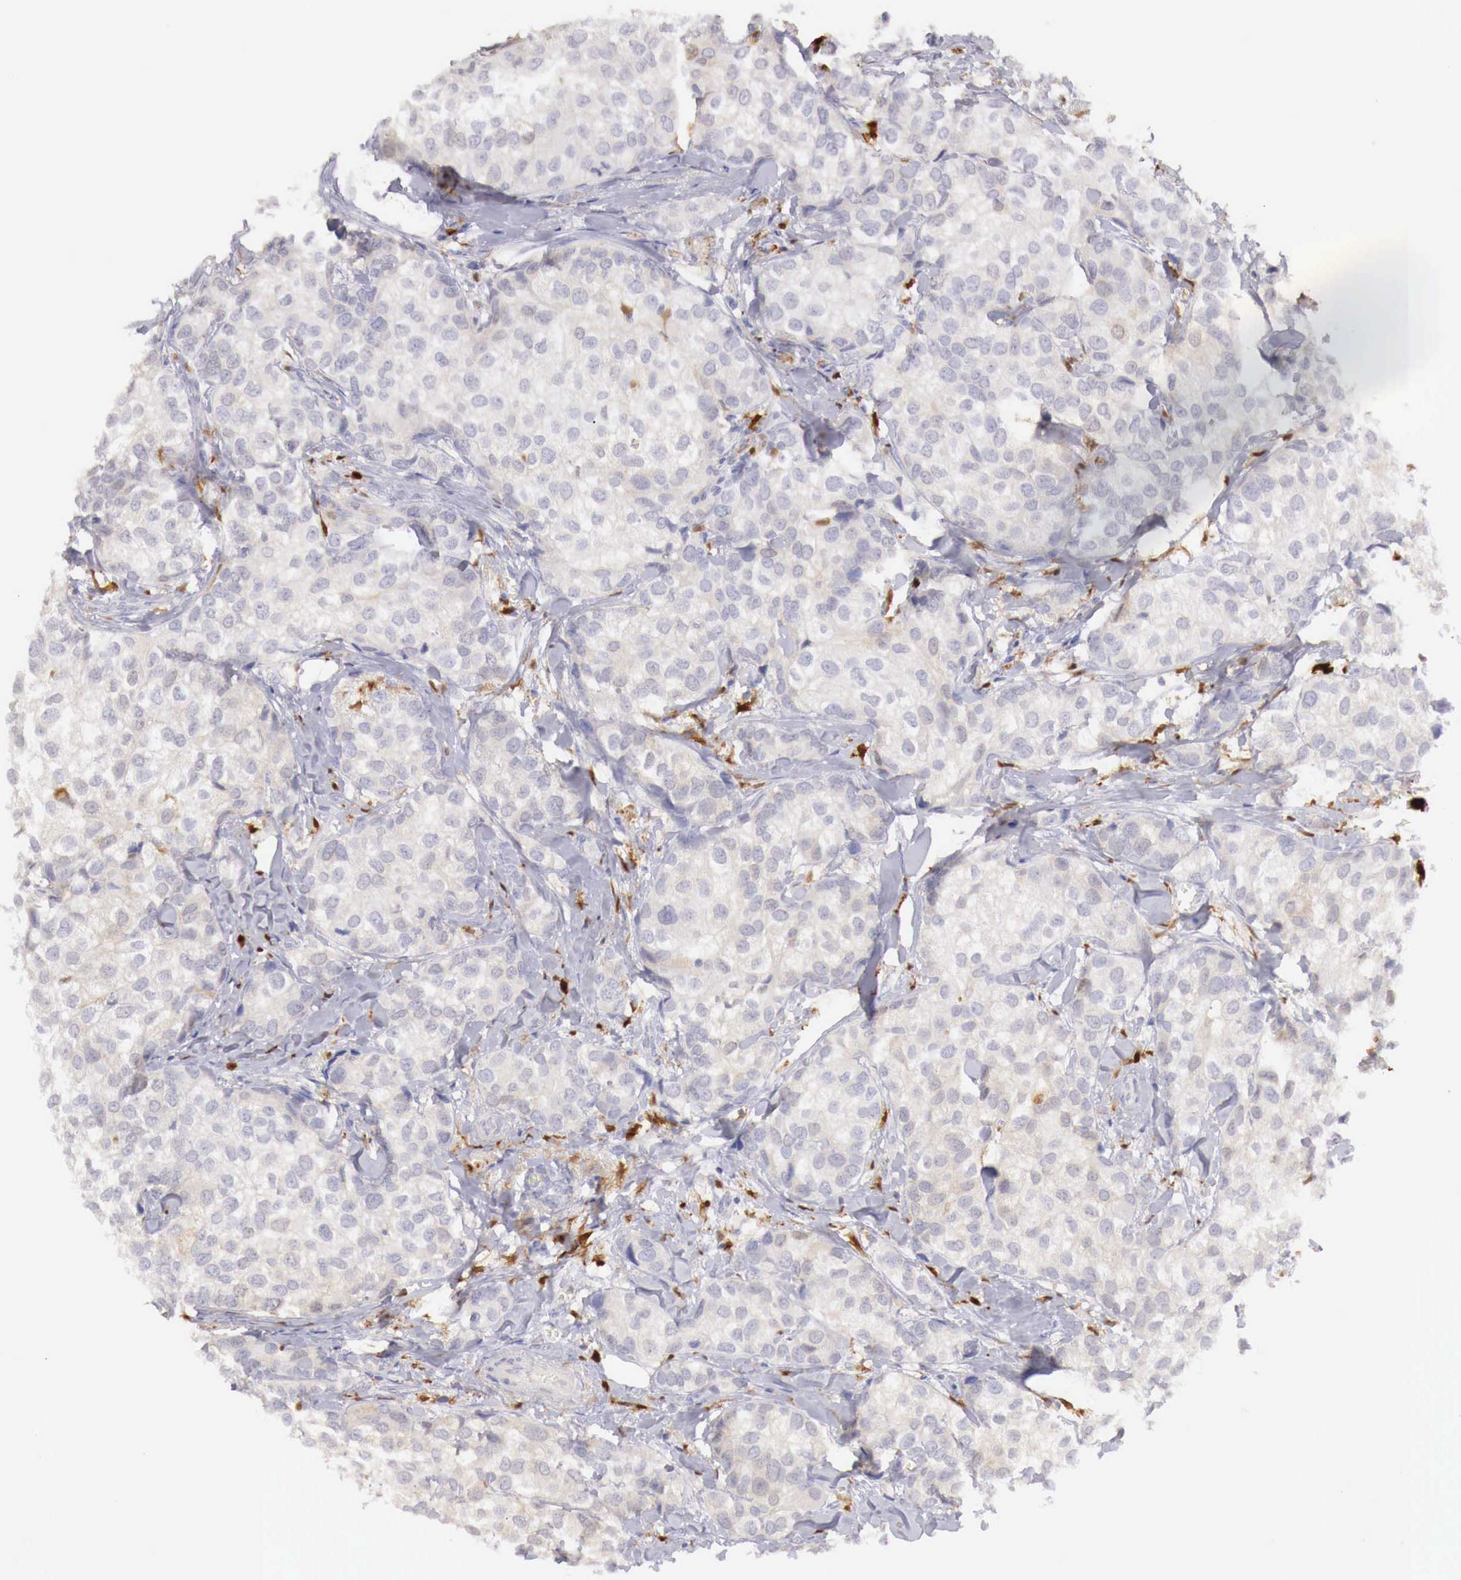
{"staining": {"intensity": "negative", "quantity": "none", "location": "none"}, "tissue": "breast cancer", "cell_type": "Tumor cells", "image_type": "cancer", "snomed": [{"axis": "morphology", "description": "Duct carcinoma"}, {"axis": "topography", "description": "Breast"}], "caption": "A high-resolution photomicrograph shows IHC staining of invasive ductal carcinoma (breast), which reveals no significant expression in tumor cells. (DAB immunohistochemistry (IHC), high magnification).", "gene": "RENBP", "patient": {"sex": "female", "age": 68}}